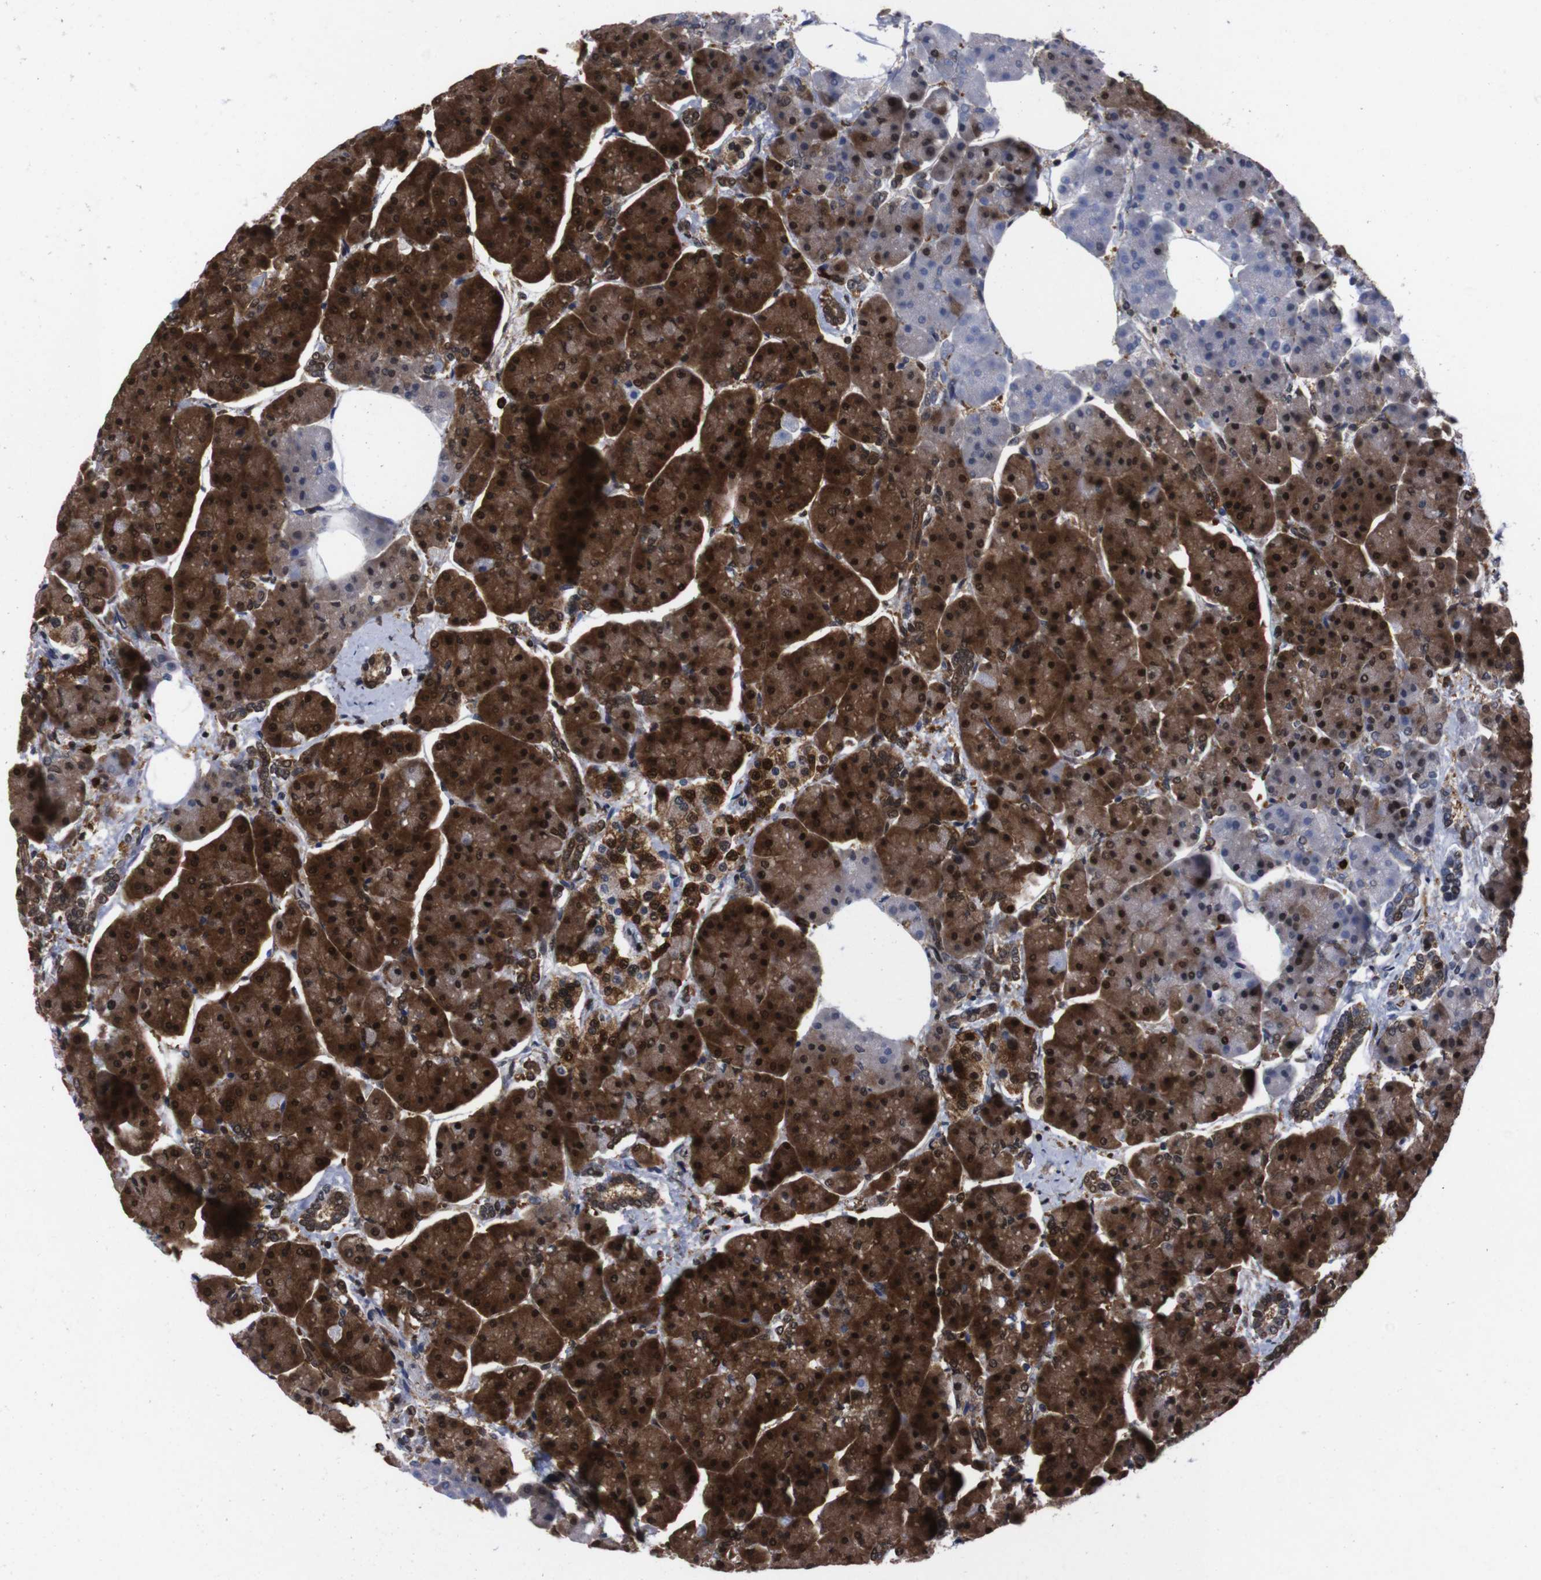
{"staining": {"intensity": "strong", "quantity": ">75%", "location": "cytoplasmic/membranous,nuclear"}, "tissue": "pancreas", "cell_type": "Exocrine glandular cells", "image_type": "normal", "snomed": [{"axis": "morphology", "description": "Normal tissue, NOS"}, {"axis": "topography", "description": "Pancreas"}], "caption": "This photomicrograph displays IHC staining of benign pancreas, with high strong cytoplasmic/membranous,nuclear expression in approximately >75% of exocrine glandular cells.", "gene": "UBQLN2", "patient": {"sex": "female", "age": 70}}